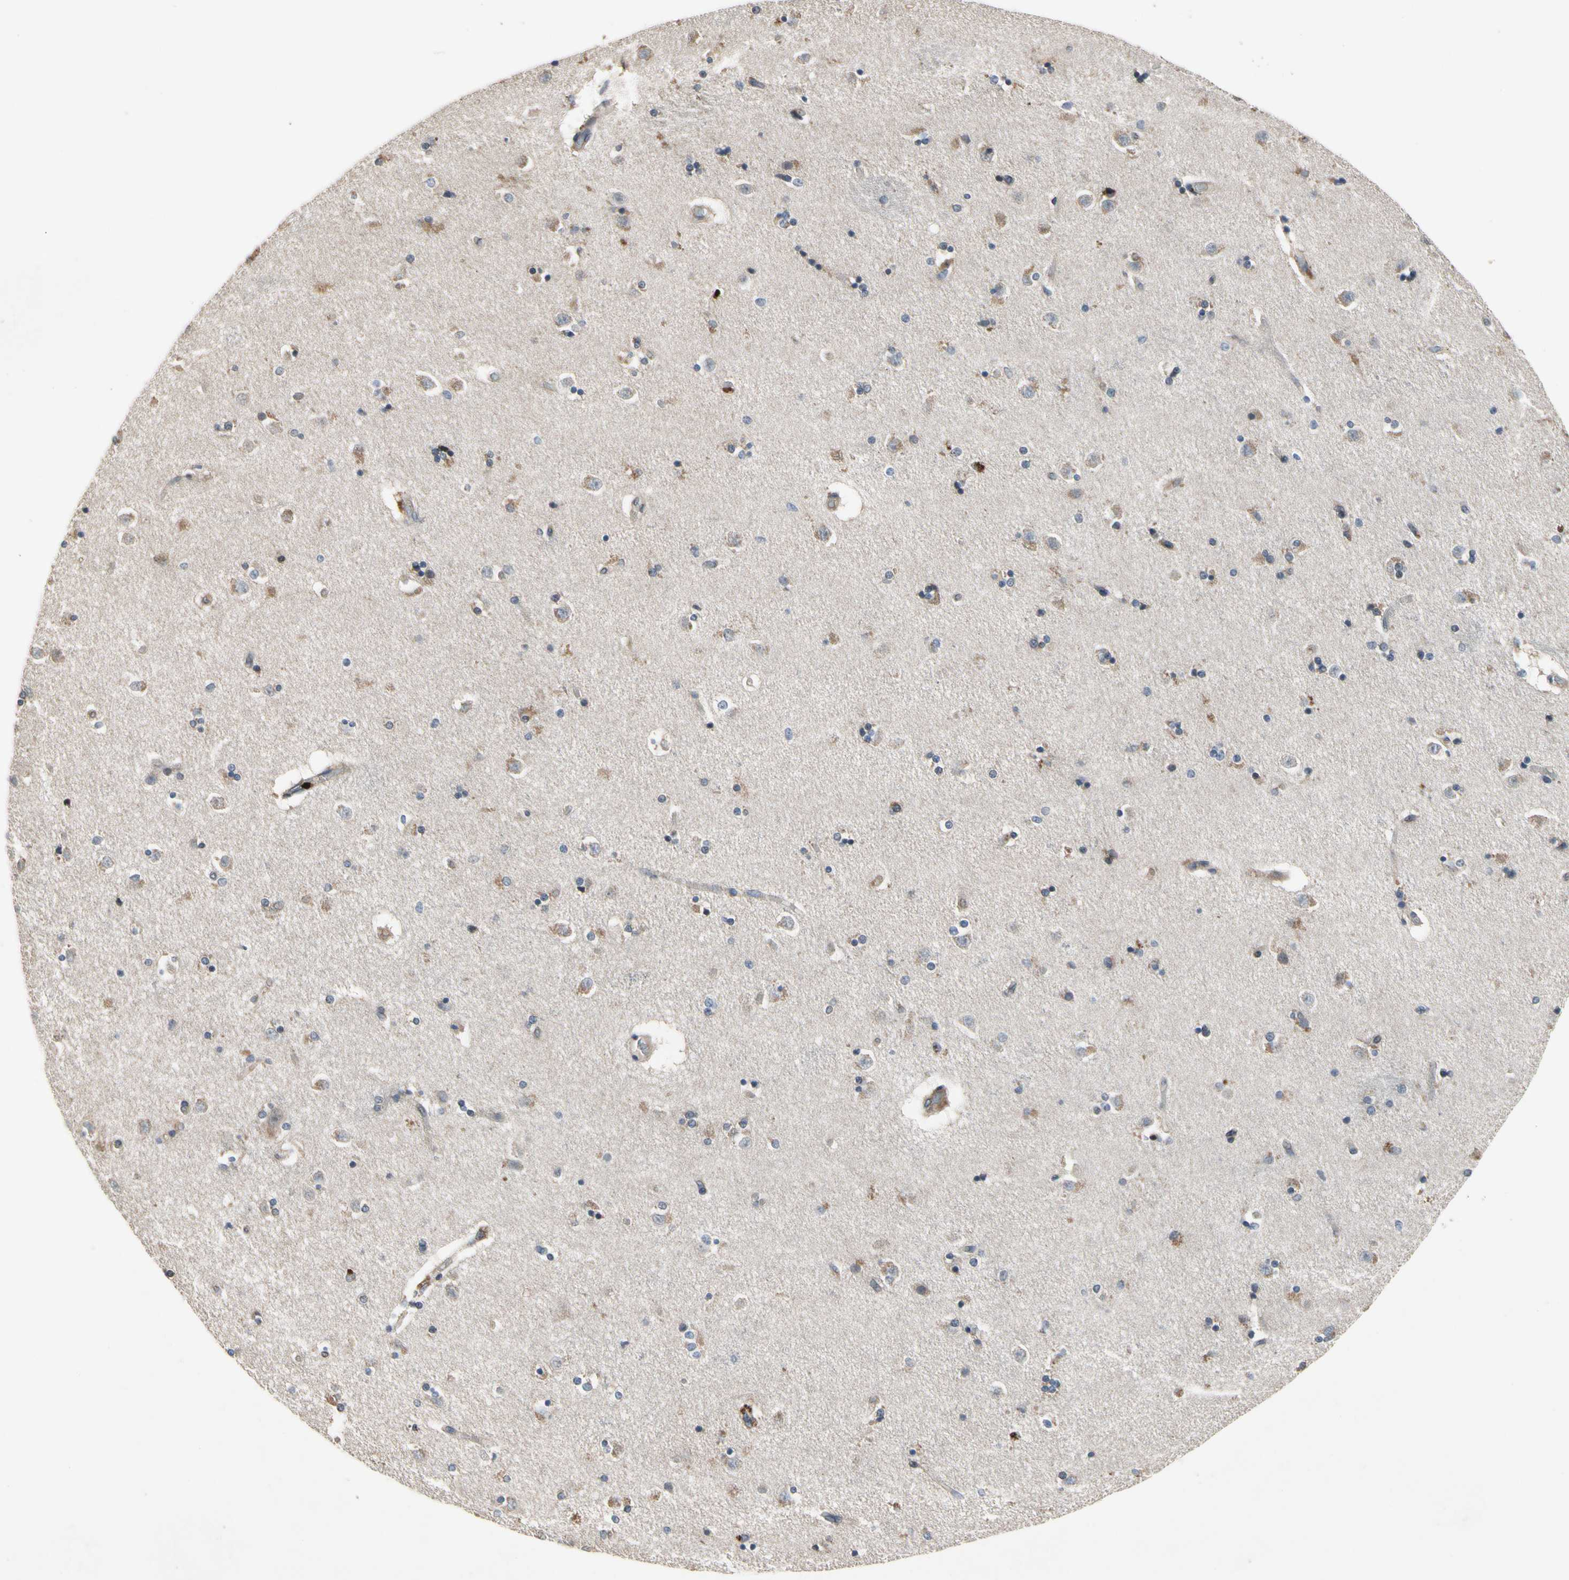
{"staining": {"intensity": "negative", "quantity": "none", "location": "none"}, "tissue": "caudate", "cell_type": "Glial cells", "image_type": "normal", "snomed": [{"axis": "morphology", "description": "Normal tissue, NOS"}, {"axis": "topography", "description": "Lateral ventricle wall"}], "caption": "Glial cells show no significant protein expression in unremarkable caudate. (Brightfield microscopy of DAB (3,3'-diaminobenzidine) immunohistochemistry (IHC) at high magnification).", "gene": "TBX21", "patient": {"sex": "female", "age": 54}}